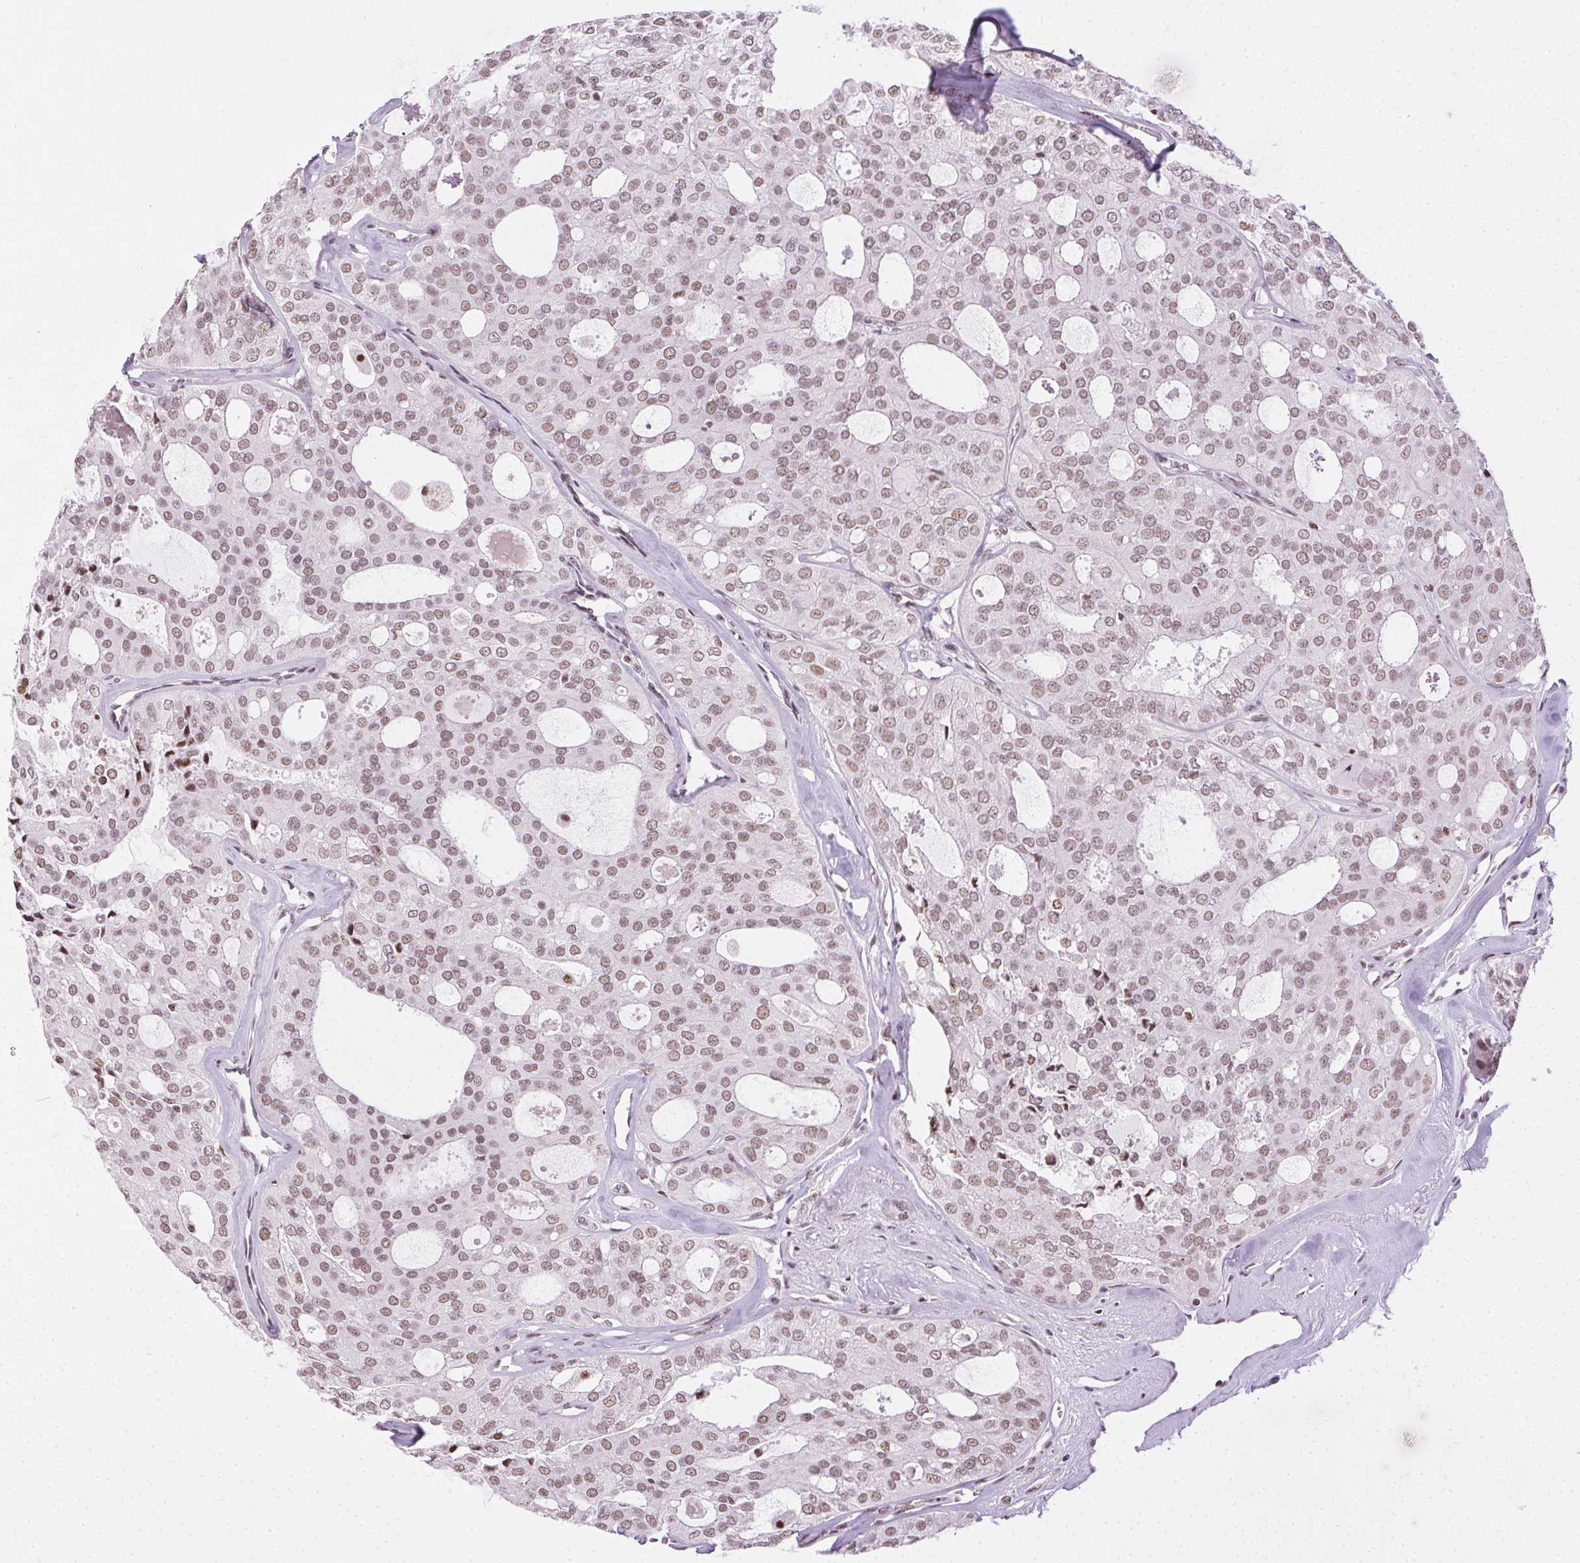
{"staining": {"intensity": "weak", "quantity": ">75%", "location": "nuclear"}, "tissue": "thyroid cancer", "cell_type": "Tumor cells", "image_type": "cancer", "snomed": [{"axis": "morphology", "description": "Follicular adenoma carcinoma, NOS"}, {"axis": "topography", "description": "Thyroid gland"}], "caption": "Immunohistochemistry of thyroid follicular adenoma carcinoma exhibits low levels of weak nuclear staining in approximately >75% of tumor cells. The protein is stained brown, and the nuclei are stained in blue (DAB (3,3'-diaminobenzidine) IHC with brightfield microscopy, high magnification).", "gene": "TRA2B", "patient": {"sex": "male", "age": 75}}